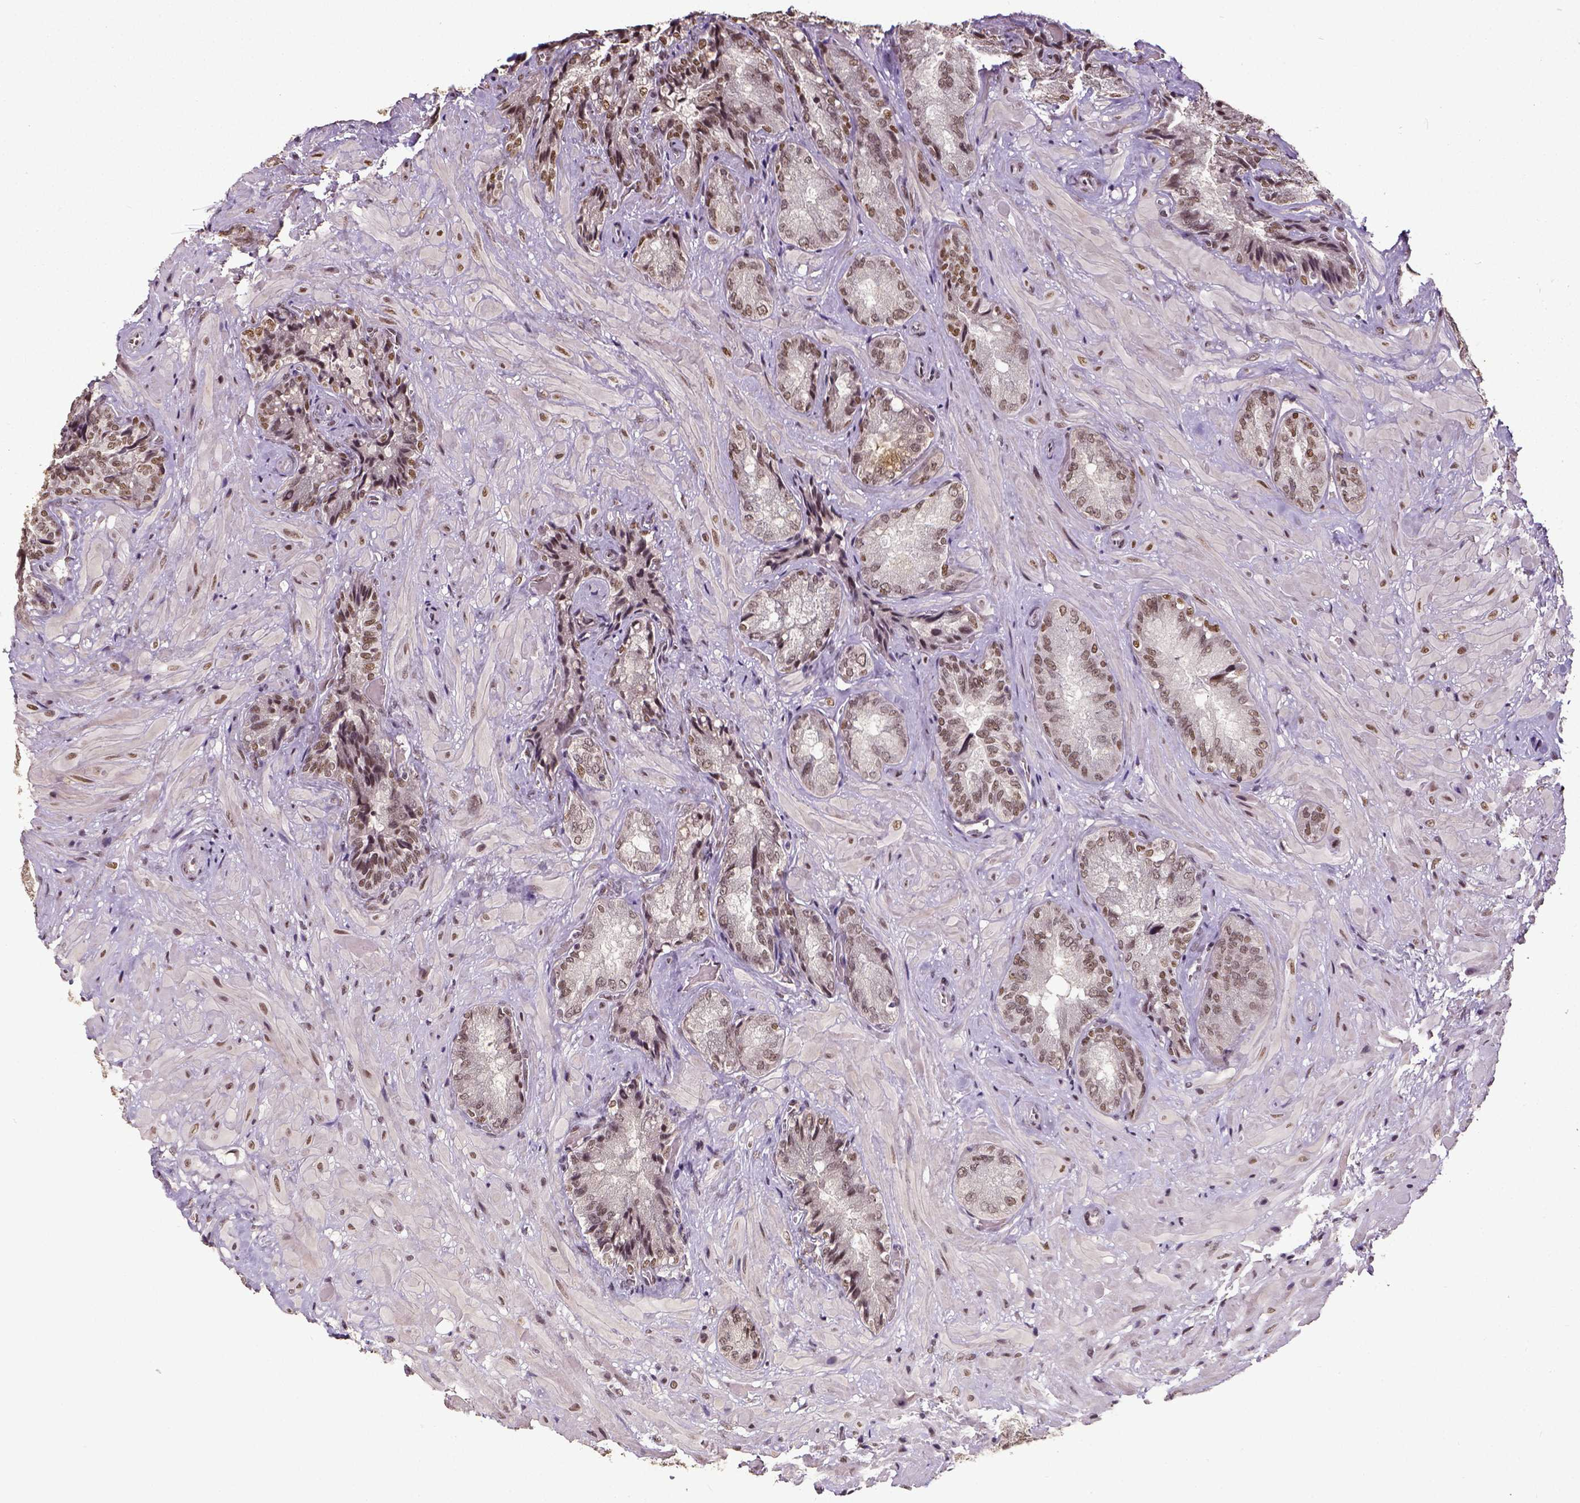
{"staining": {"intensity": "moderate", "quantity": "25%-75%", "location": "nuclear"}, "tissue": "seminal vesicle", "cell_type": "Glandular cells", "image_type": "normal", "snomed": [{"axis": "morphology", "description": "Normal tissue, NOS"}, {"axis": "topography", "description": "Seminal veicle"}], "caption": "Immunohistochemical staining of benign seminal vesicle displays medium levels of moderate nuclear staining in about 25%-75% of glandular cells.", "gene": "ATRX", "patient": {"sex": "male", "age": 57}}